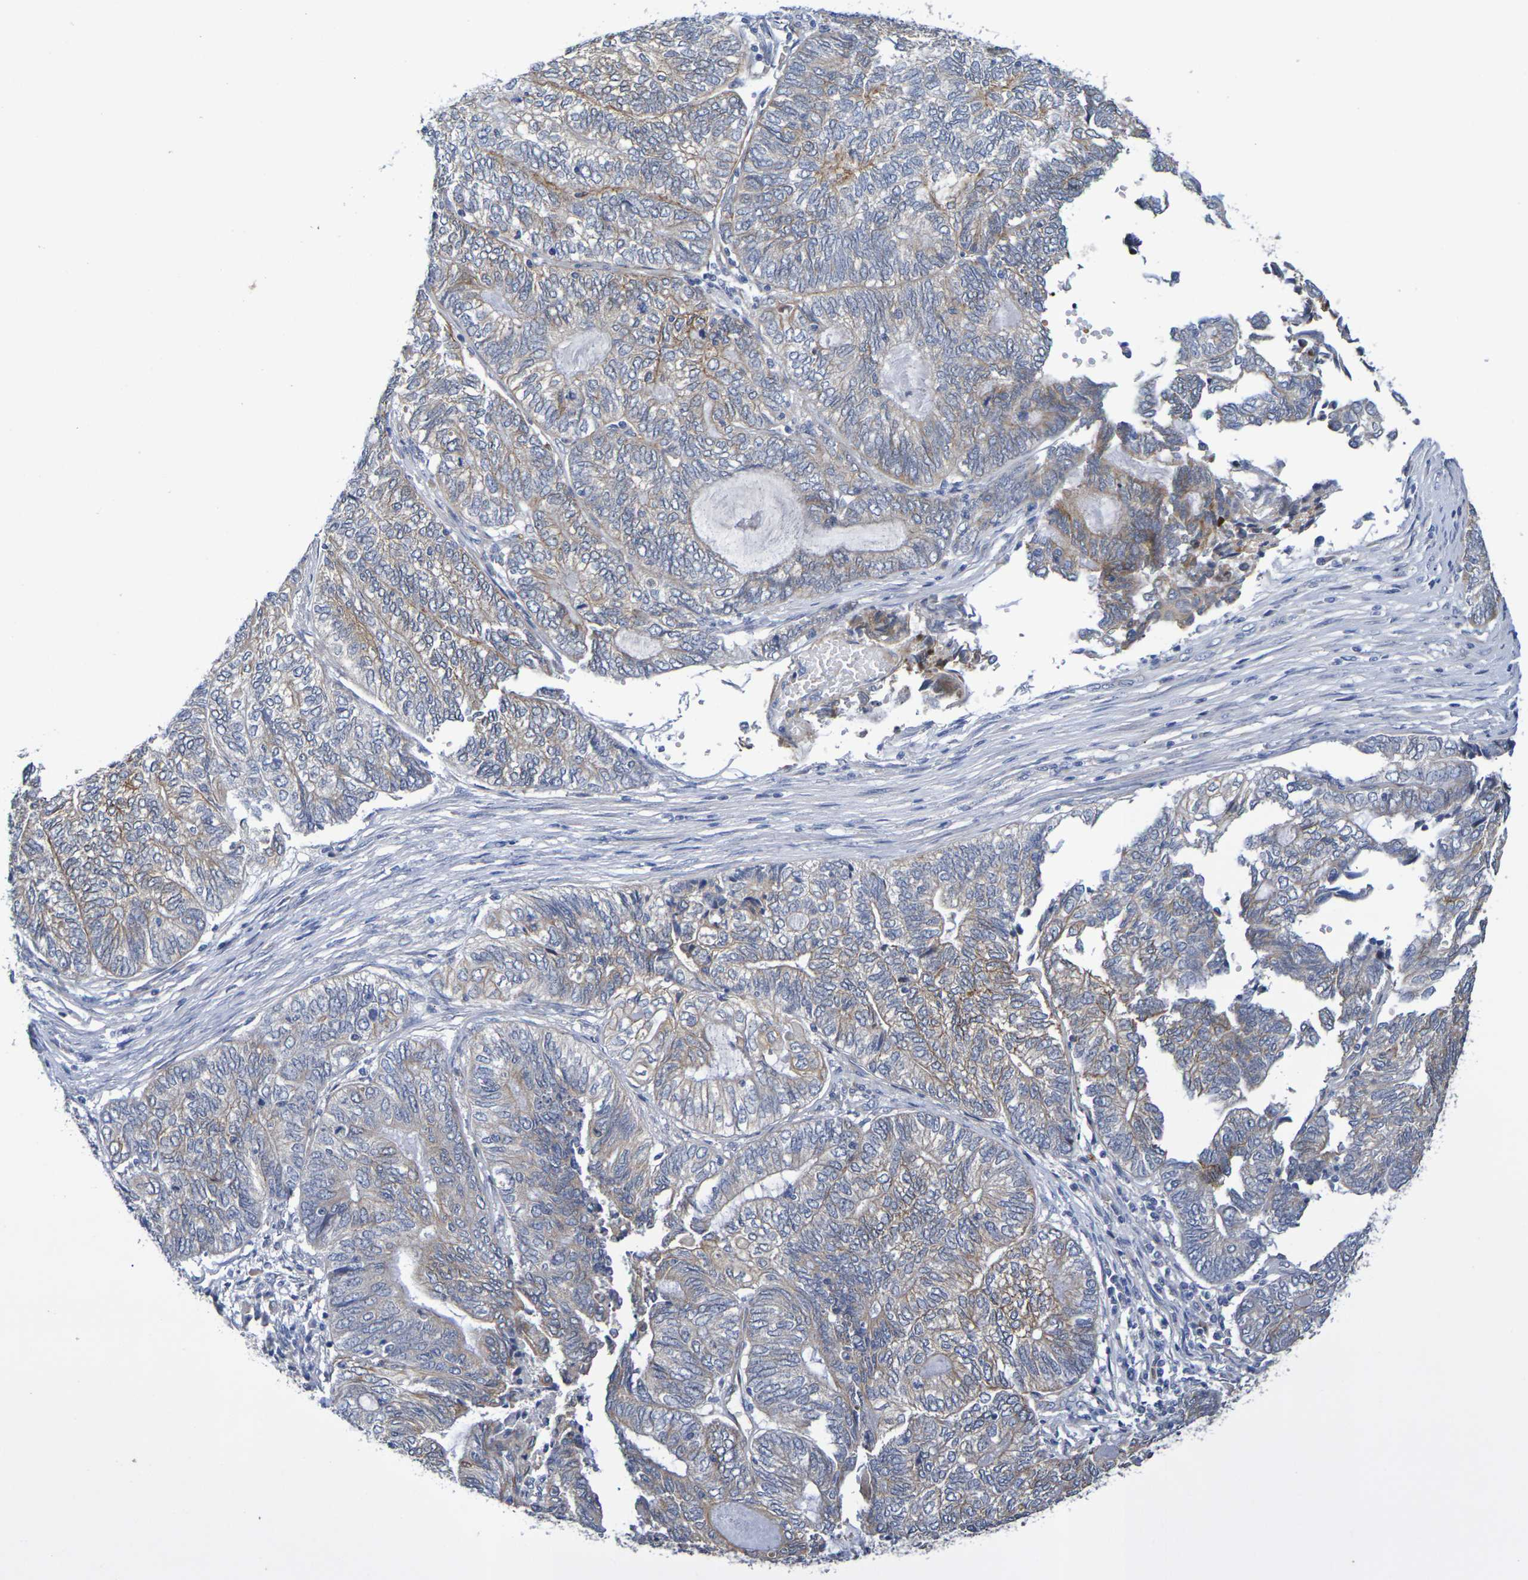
{"staining": {"intensity": "weak", "quantity": "25%-75%", "location": "cytoplasmic/membranous"}, "tissue": "endometrial cancer", "cell_type": "Tumor cells", "image_type": "cancer", "snomed": [{"axis": "morphology", "description": "Adenocarcinoma, NOS"}, {"axis": "topography", "description": "Uterus"}, {"axis": "topography", "description": "Endometrium"}], "caption": "Human endometrial adenocarcinoma stained for a protein (brown) exhibits weak cytoplasmic/membranous positive positivity in about 25%-75% of tumor cells.", "gene": "SDC4", "patient": {"sex": "female", "age": 70}}